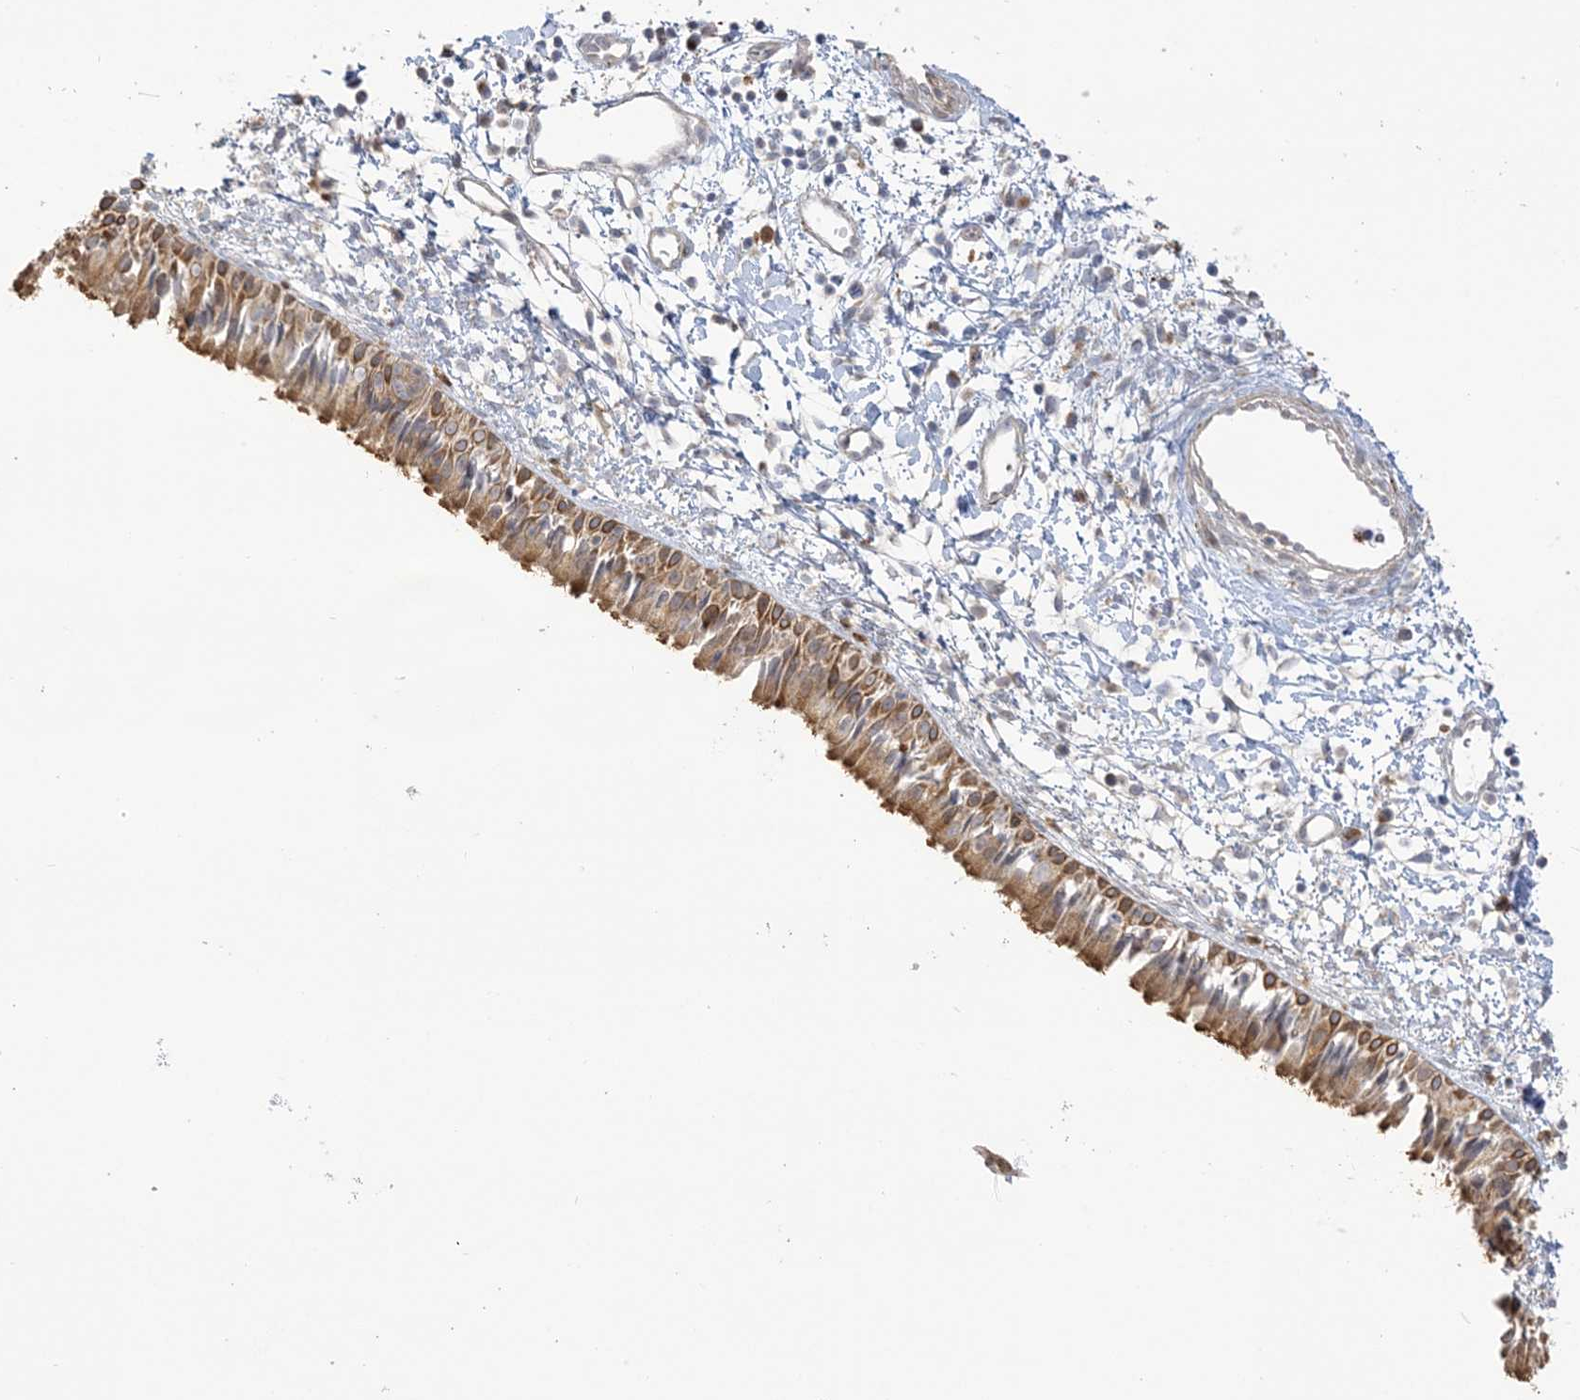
{"staining": {"intensity": "moderate", "quantity": ">75%", "location": "cytoplasmic/membranous"}, "tissue": "nasopharynx", "cell_type": "Respiratory epithelial cells", "image_type": "normal", "snomed": [{"axis": "morphology", "description": "Normal tissue, NOS"}, {"axis": "topography", "description": "Nasopharynx"}], "caption": "Human nasopharynx stained with a brown dye reveals moderate cytoplasmic/membranous positive expression in about >75% of respiratory epithelial cells.", "gene": "NAF1", "patient": {"sex": "male", "age": 22}}